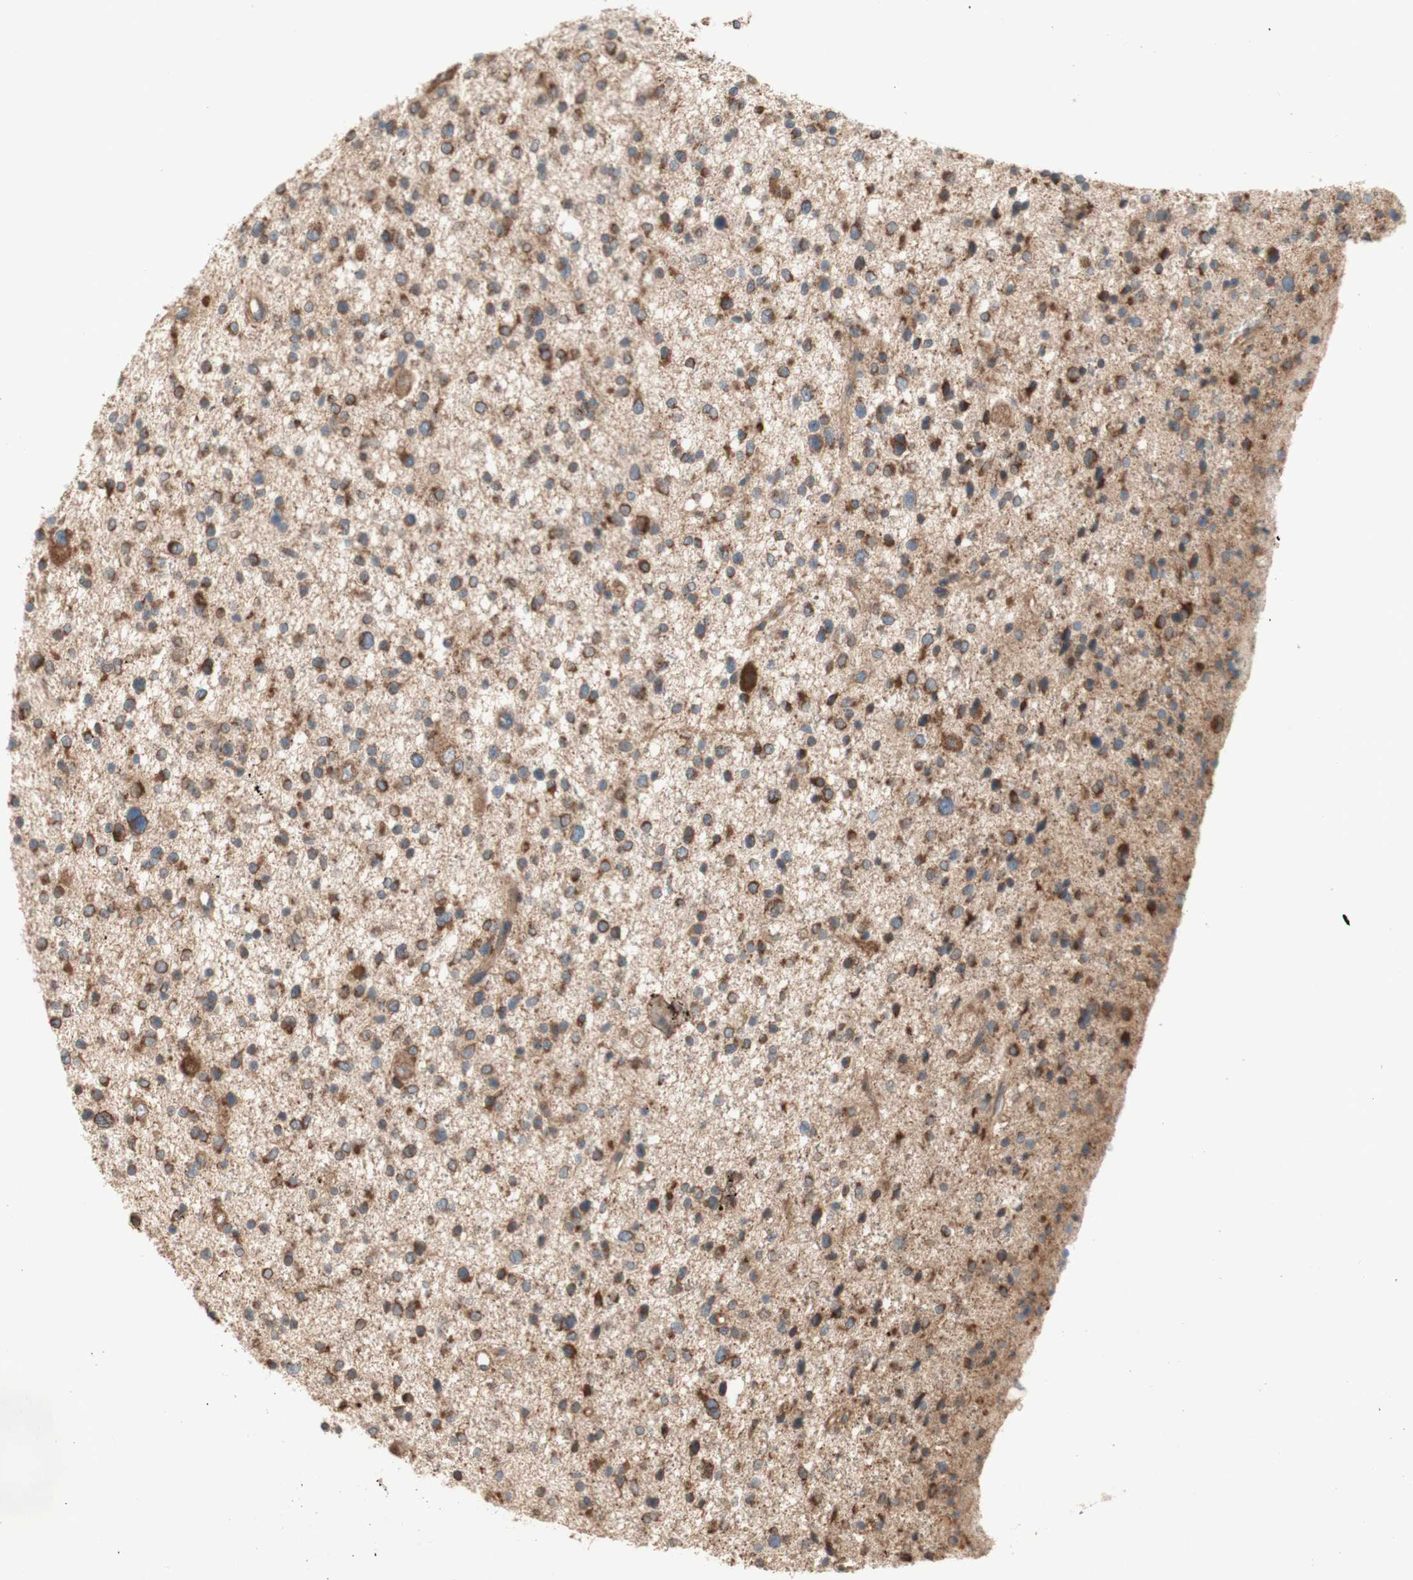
{"staining": {"intensity": "moderate", "quantity": ">75%", "location": "cytoplasmic/membranous"}, "tissue": "glioma", "cell_type": "Tumor cells", "image_type": "cancer", "snomed": [{"axis": "morphology", "description": "Glioma, malignant, Low grade"}, {"axis": "topography", "description": "Brain"}], "caption": "IHC histopathology image of neoplastic tissue: glioma stained using IHC shows medium levels of moderate protein expression localized specifically in the cytoplasmic/membranous of tumor cells, appearing as a cytoplasmic/membranous brown color.", "gene": "SOCS2", "patient": {"sex": "female", "age": 37}}